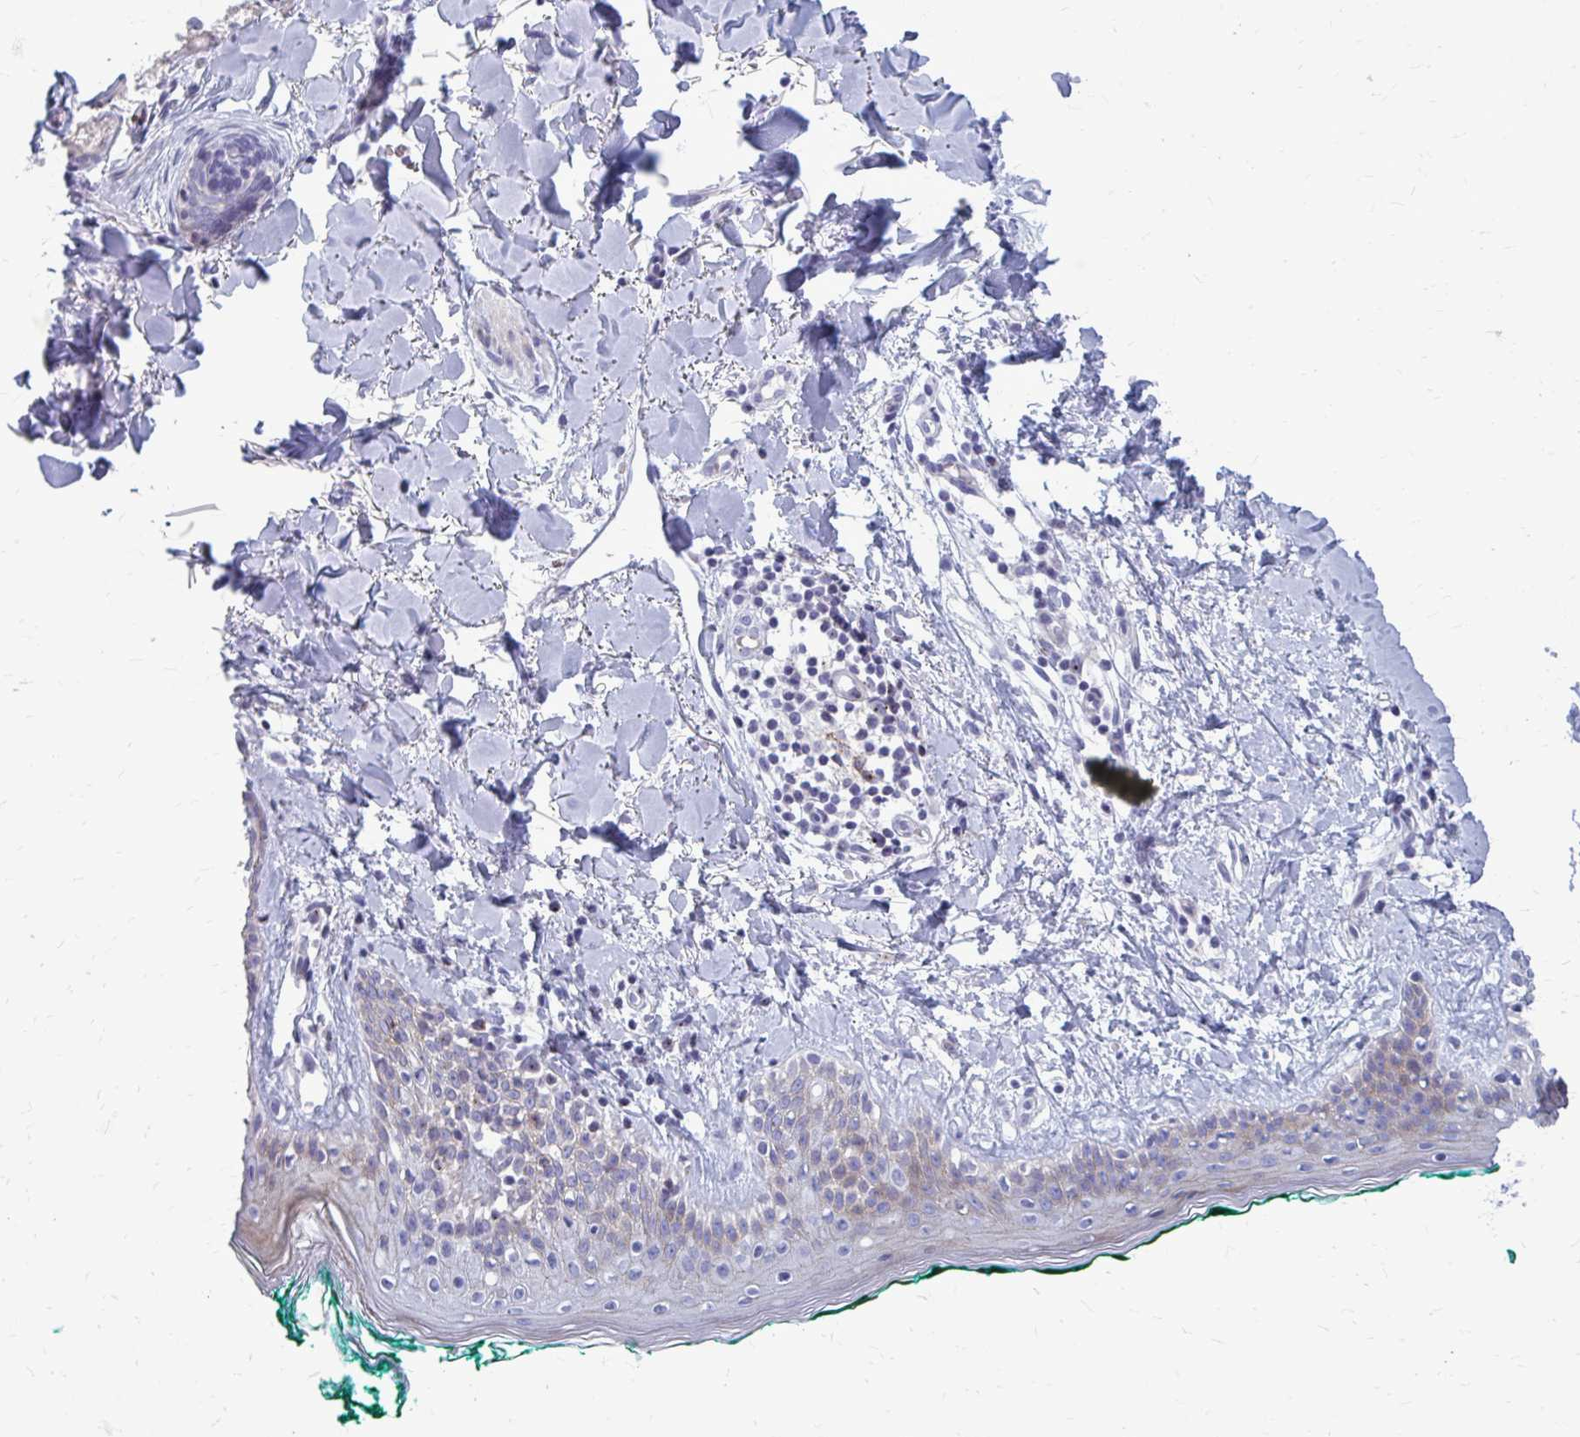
{"staining": {"intensity": "negative", "quantity": "none", "location": "none"}, "tissue": "skin", "cell_type": "Fibroblasts", "image_type": "normal", "snomed": [{"axis": "morphology", "description": "Normal tissue, NOS"}, {"axis": "topography", "description": "Skin"}], "caption": "An IHC photomicrograph of benign skin is shown. There is no staining in fibroblasts of skin. (DAB (3,3'-diaminobenzidine) immunohistochemistry (IHC) visualized using brightfield microscopy, high magnification).", "gene": "PEDS1", "patient": {"sex": "female", "age": 34}}